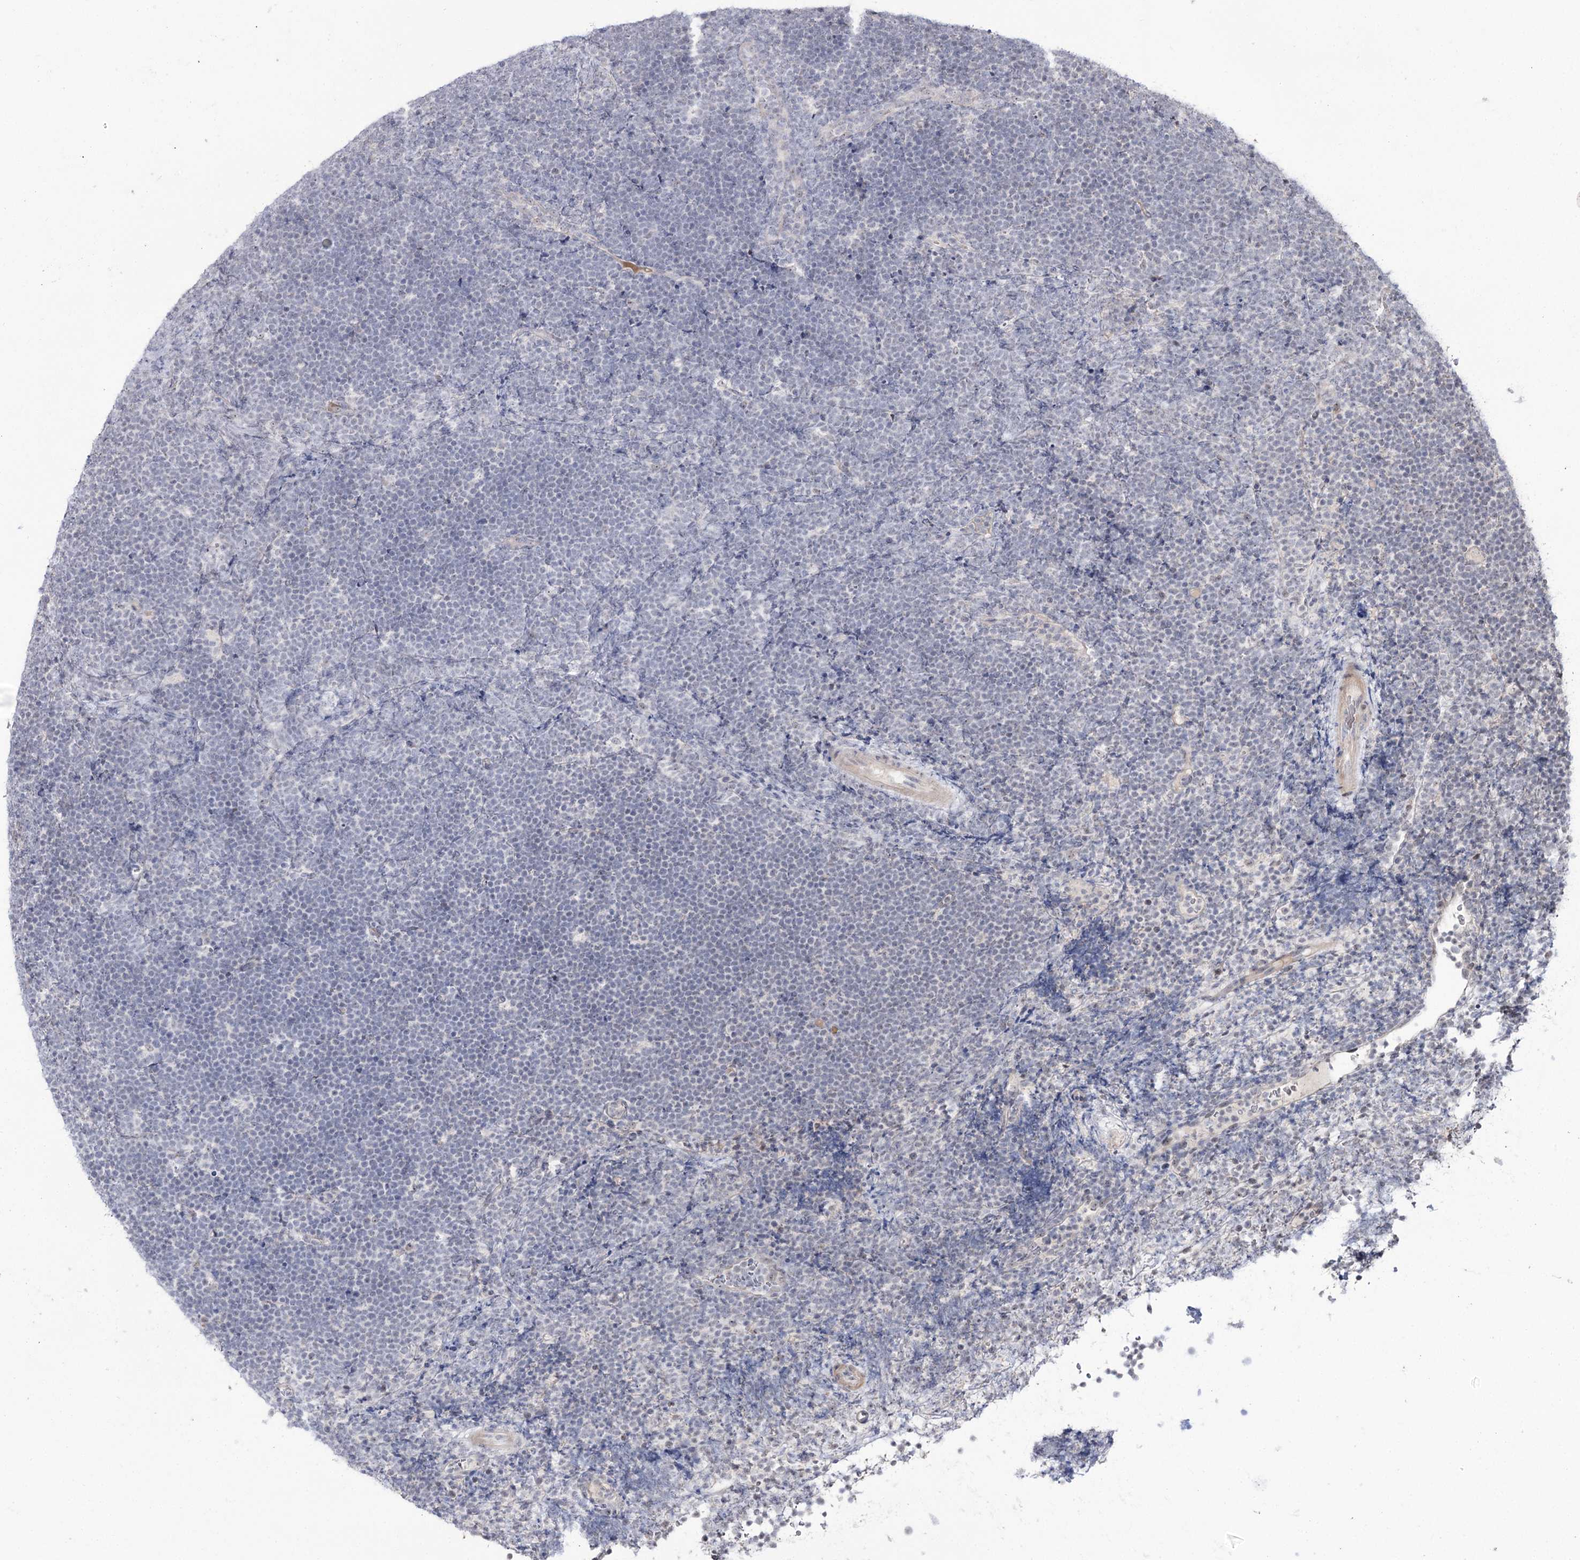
{"staining": {"intensity": "negative", "quantity": "none", "location": "none"}, "tissue": "lymphoma", "cell_type": "Tumor cells", "image_type": "cancer", "snomed": [{"axis": "morphology", "description": "Malignant lymphoma, non-Hodgkin's type, High grade"}, {"axis": "topography", "description": "Lymph node"}], "caption": "Protein analysis of lymphoma reveals no significant expression in tumor cells.", "gene": "RRP9", "patient": {"sex": "male", "age": 13}}